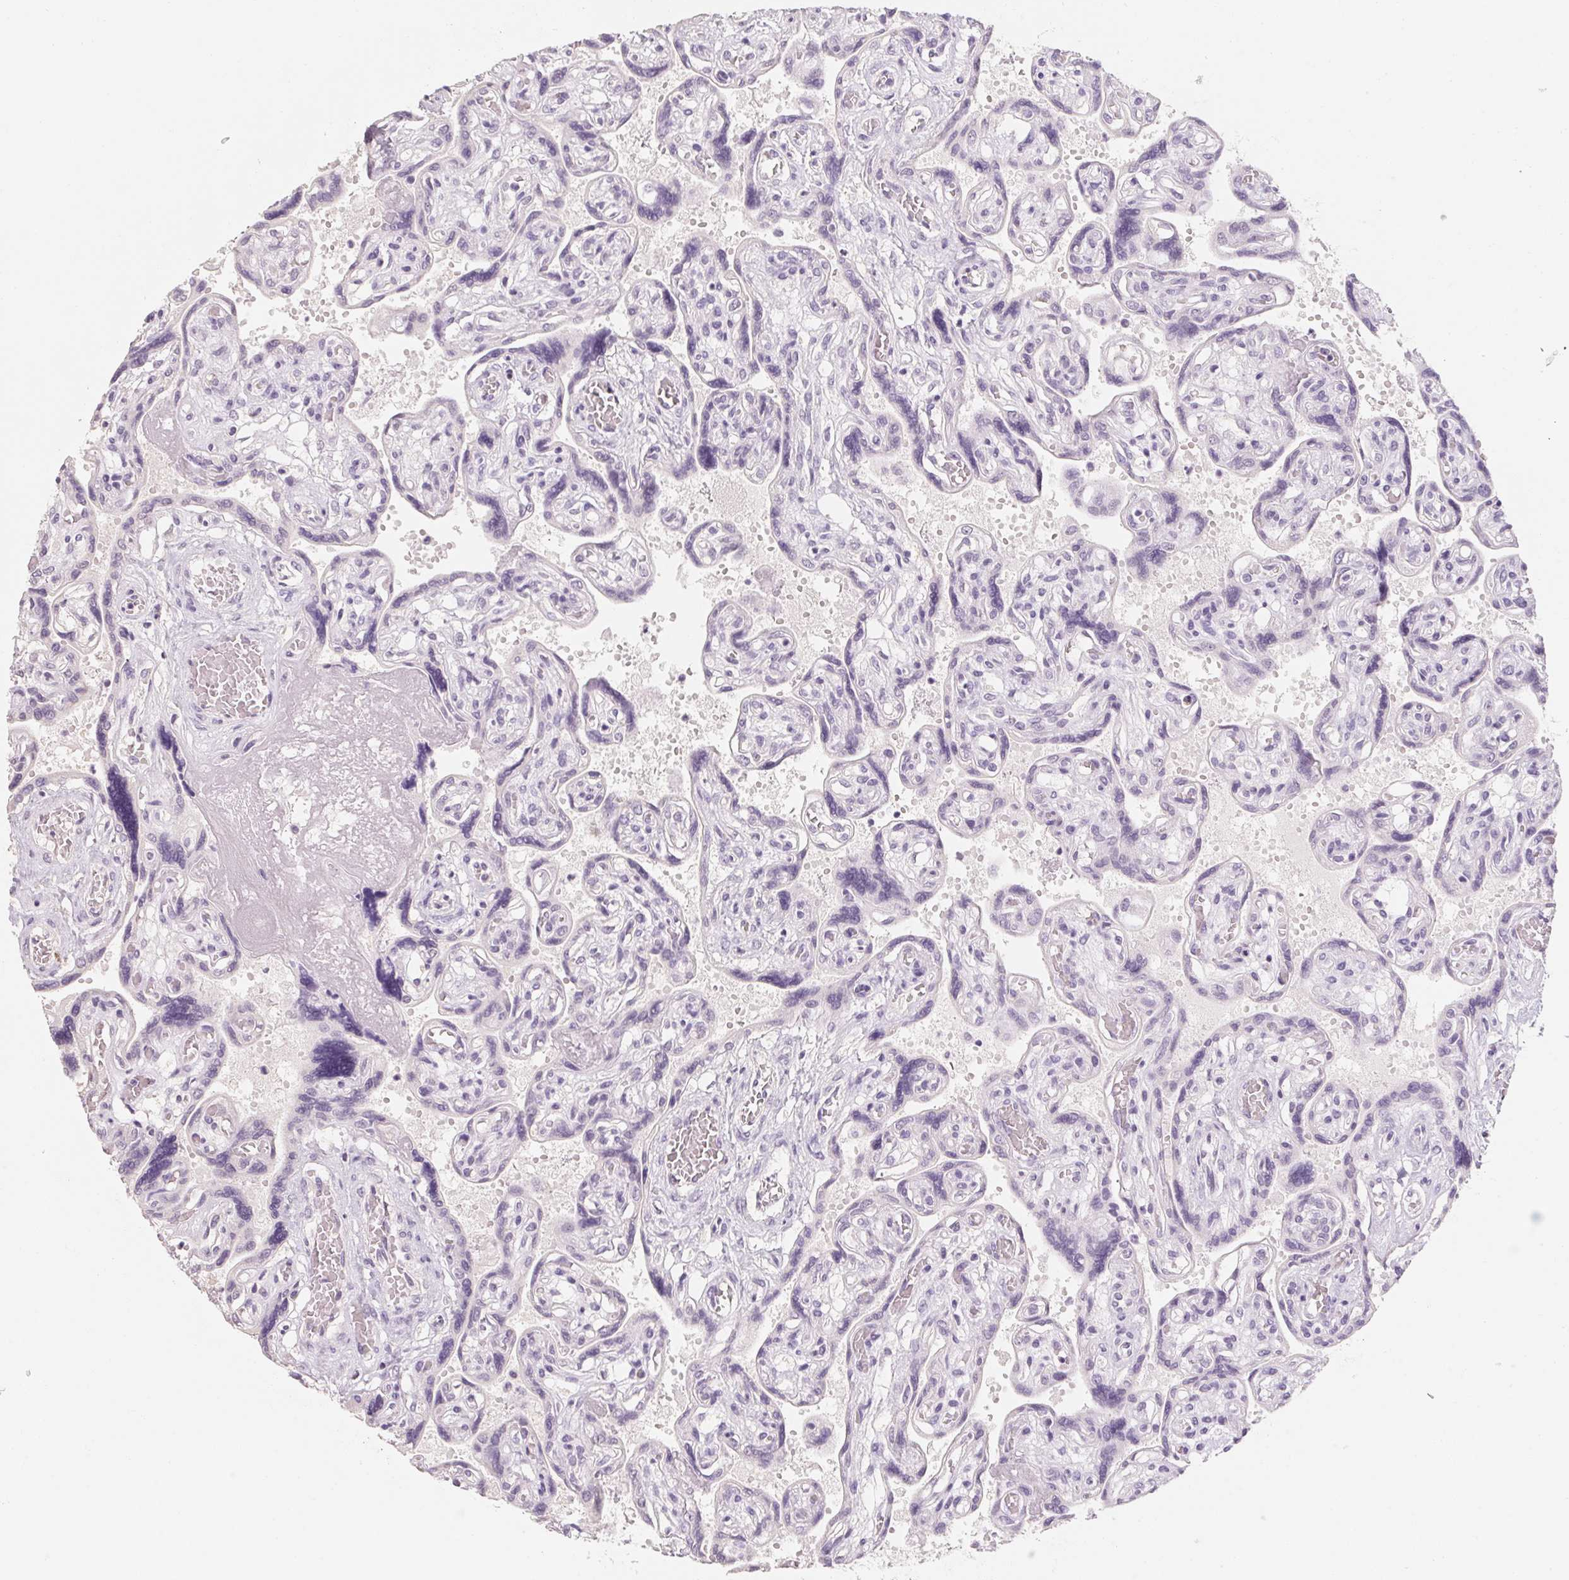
{"staining": {"intensity": "negative", "quantity": "none", "location": "none"}, "tissue": "placenta", "cell_type": "Decidual cells", "image_type": "normal", "snomed": [{"axis": "morphology", "description": "Normal tissue, NOS"}, {"axis": "topography", "description": "Placenta"}], "caption": "The histopathology image exhibits no staining of decidual cells in unremarkable placenta.", "gene": "CAPZA3", "patient": {"sex": "female", "age": 32}}